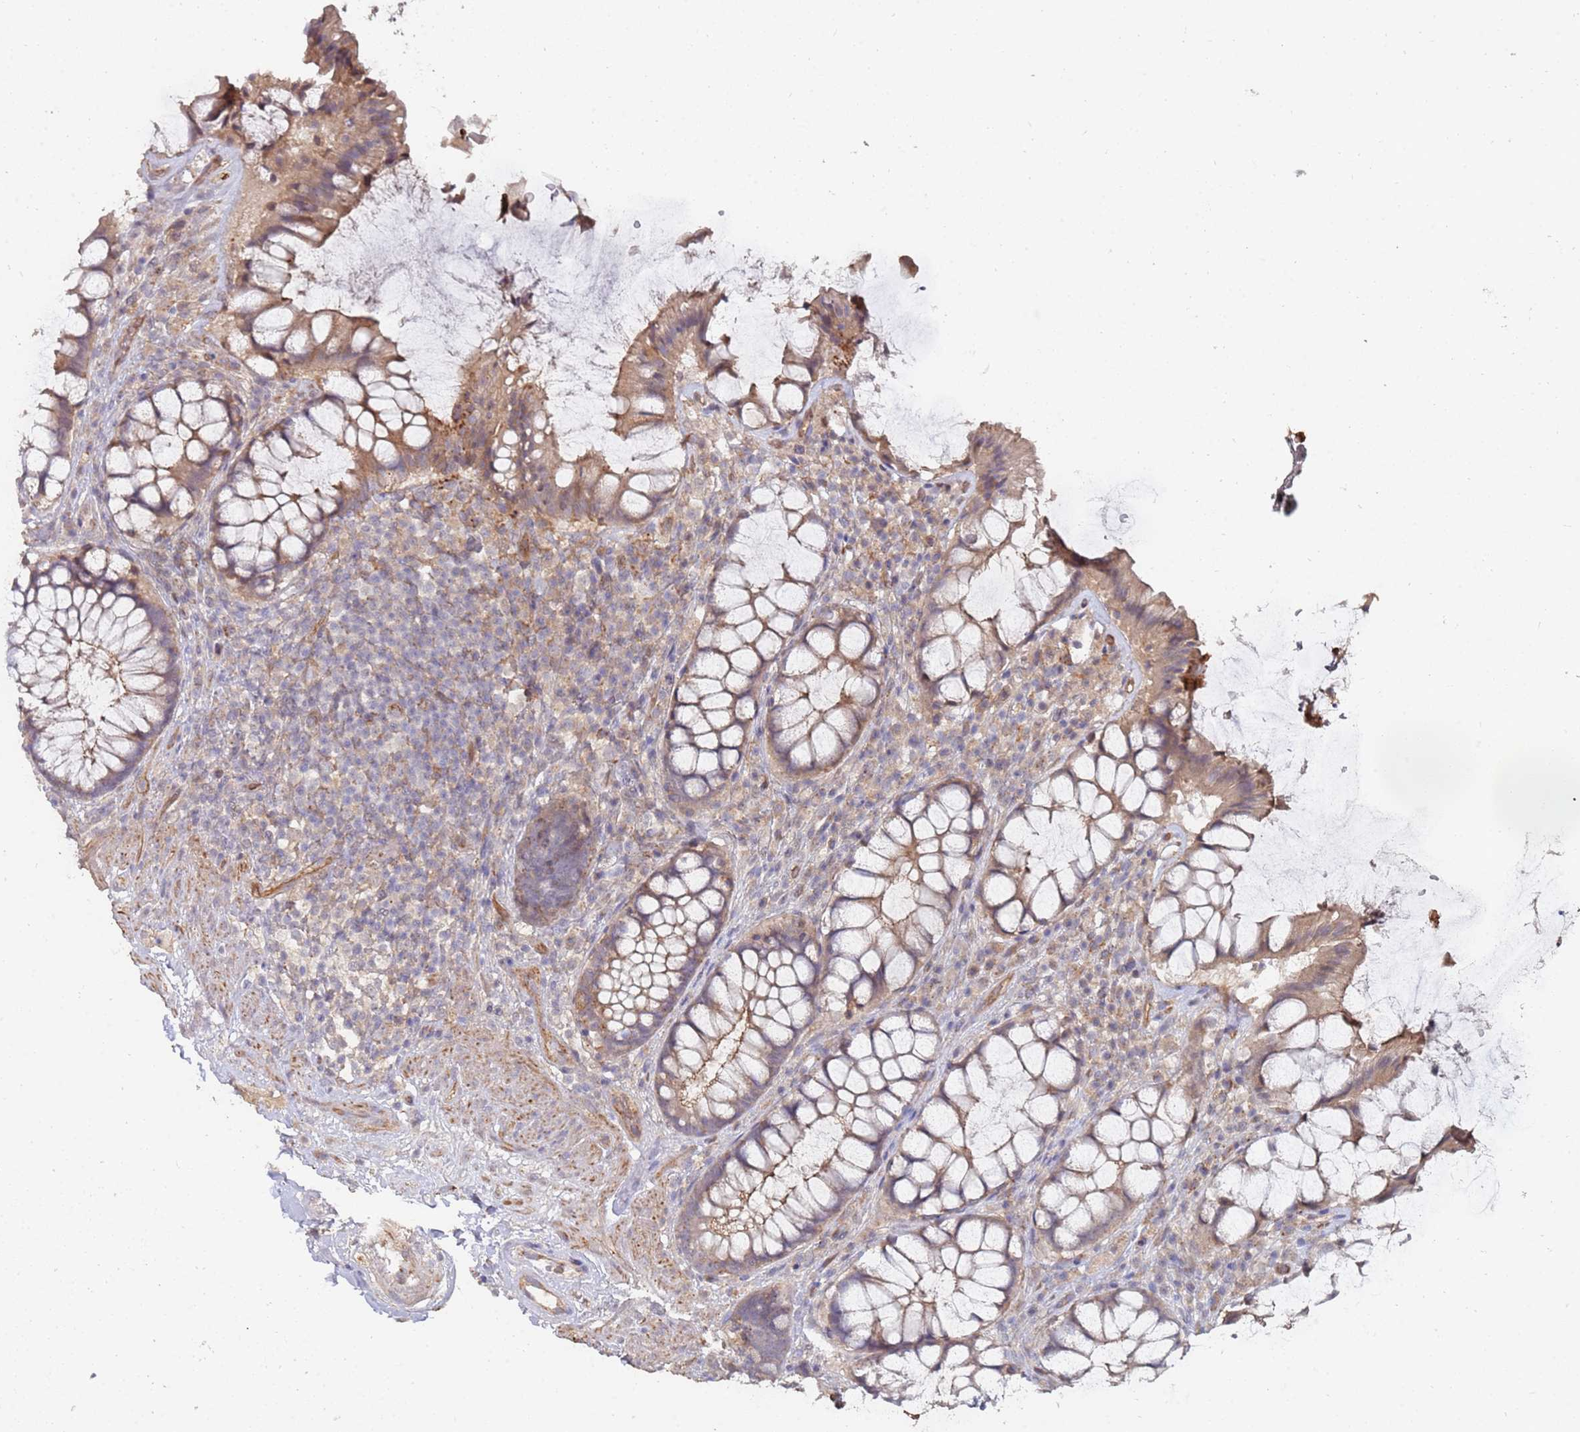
{"staining": {"intensity": "moderate", "quantity": ">75%", "location": "cytoplasmic/membranous"}, "tissue": "rectum", "cell_type": "Glandular cells", "image_type": "normal", "snomed": [{"axis": "morphology", "description": "Normal tissue, NOS"}, {"axis": "topography", "description": "Rectum"}], "caption": "DAB immunohistochemical staining of unremarkable rectum shows moderate cytoplasmic/membranous protein expression in approximately >75% of glandular cells.", "gene": "ABCB6", "patient": {"sex": "female", "age": 58}}